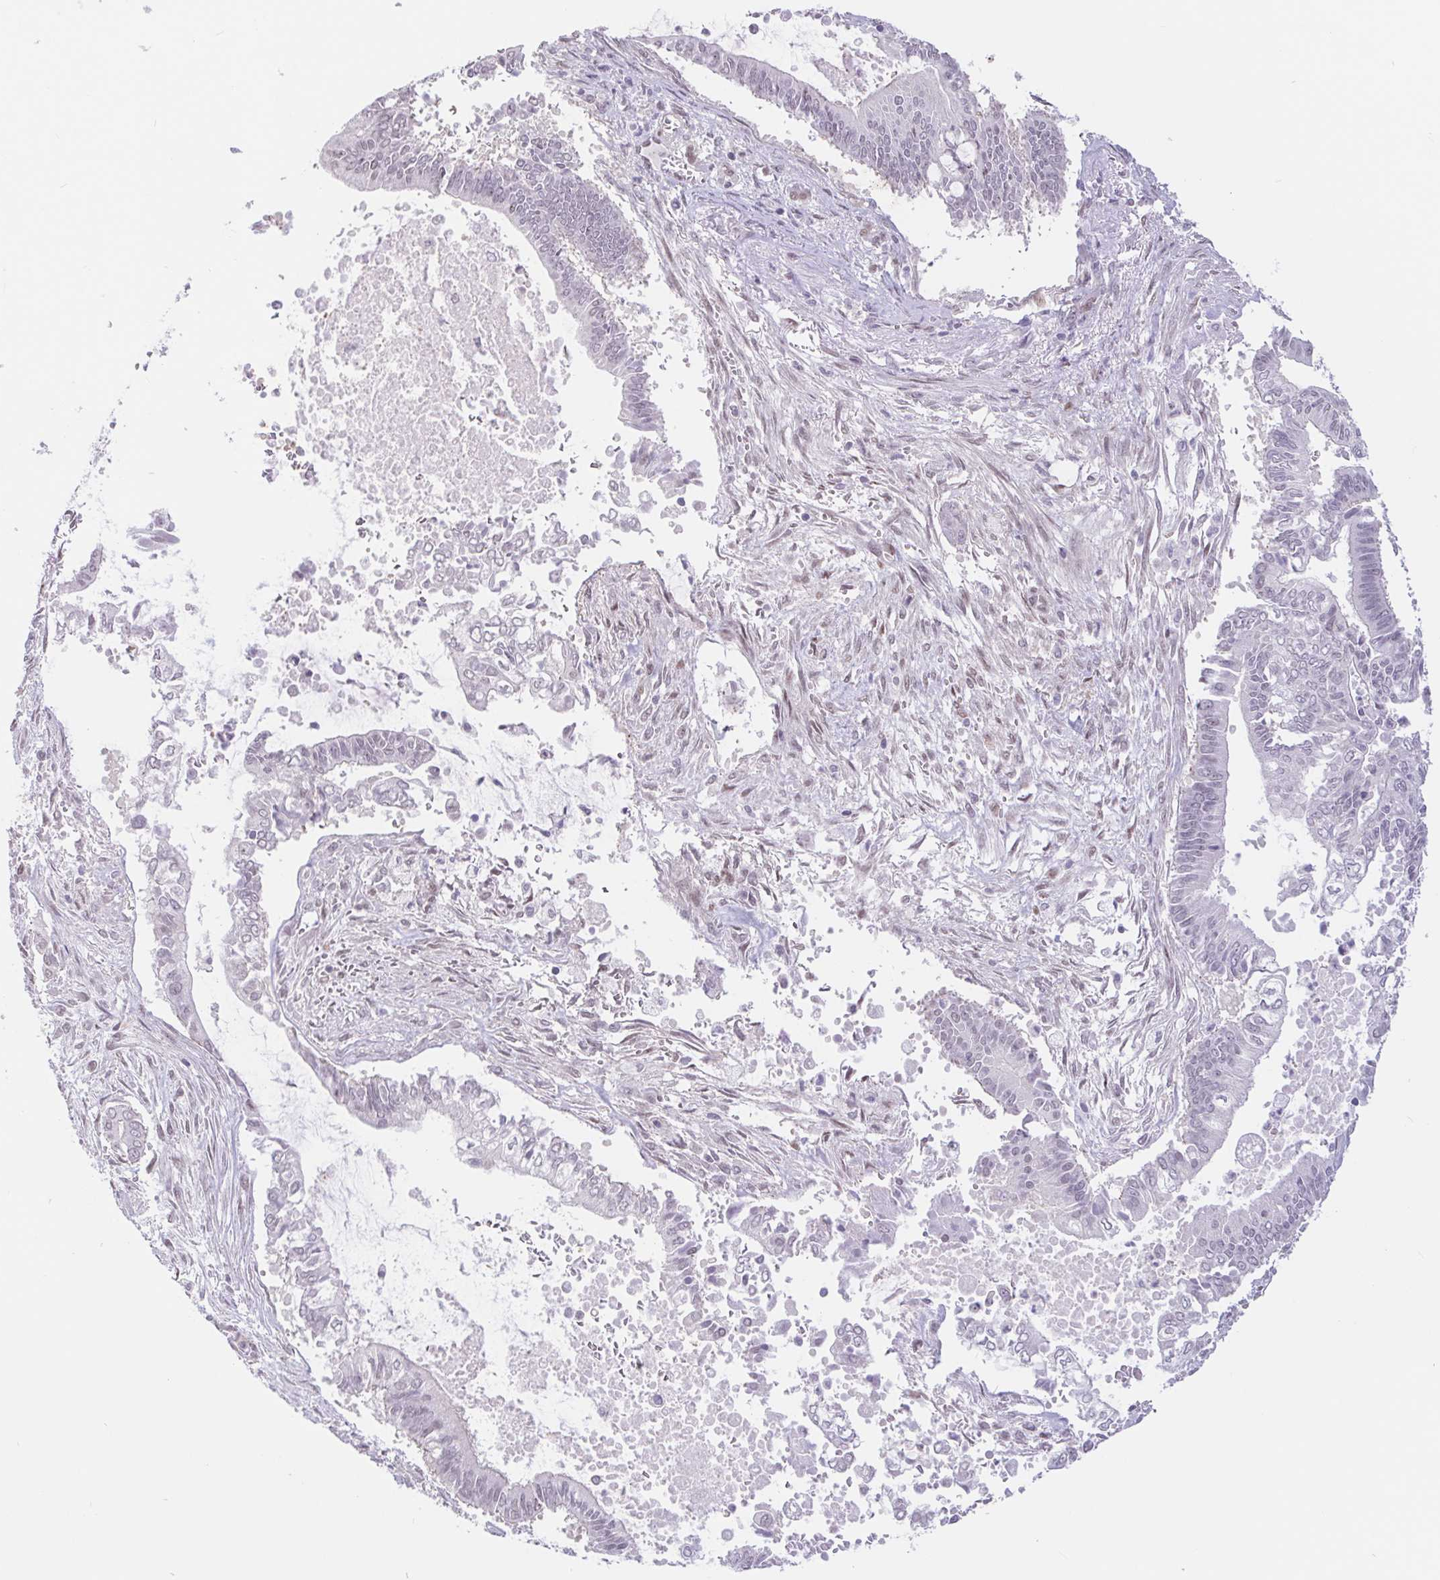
{"staining": {"intensity": "negative", "quantity": "none", "location": "none"}, "tissue": "pancreatic cancer", "cell_type": "Tumor cells", "image_type": "cancer", "snomed": [{"axis": "morphology", "description": "Adenocarcinoma, NOS"}, {"axis": "topography", "description": "Pancreas"}], "caption": "The IHC histopathology image has no significant expression in tumor cells of pancreatic adenocarcinoma tissue.", "gene": "CAND1", "patient": {"sex": "male", "age": 68}}